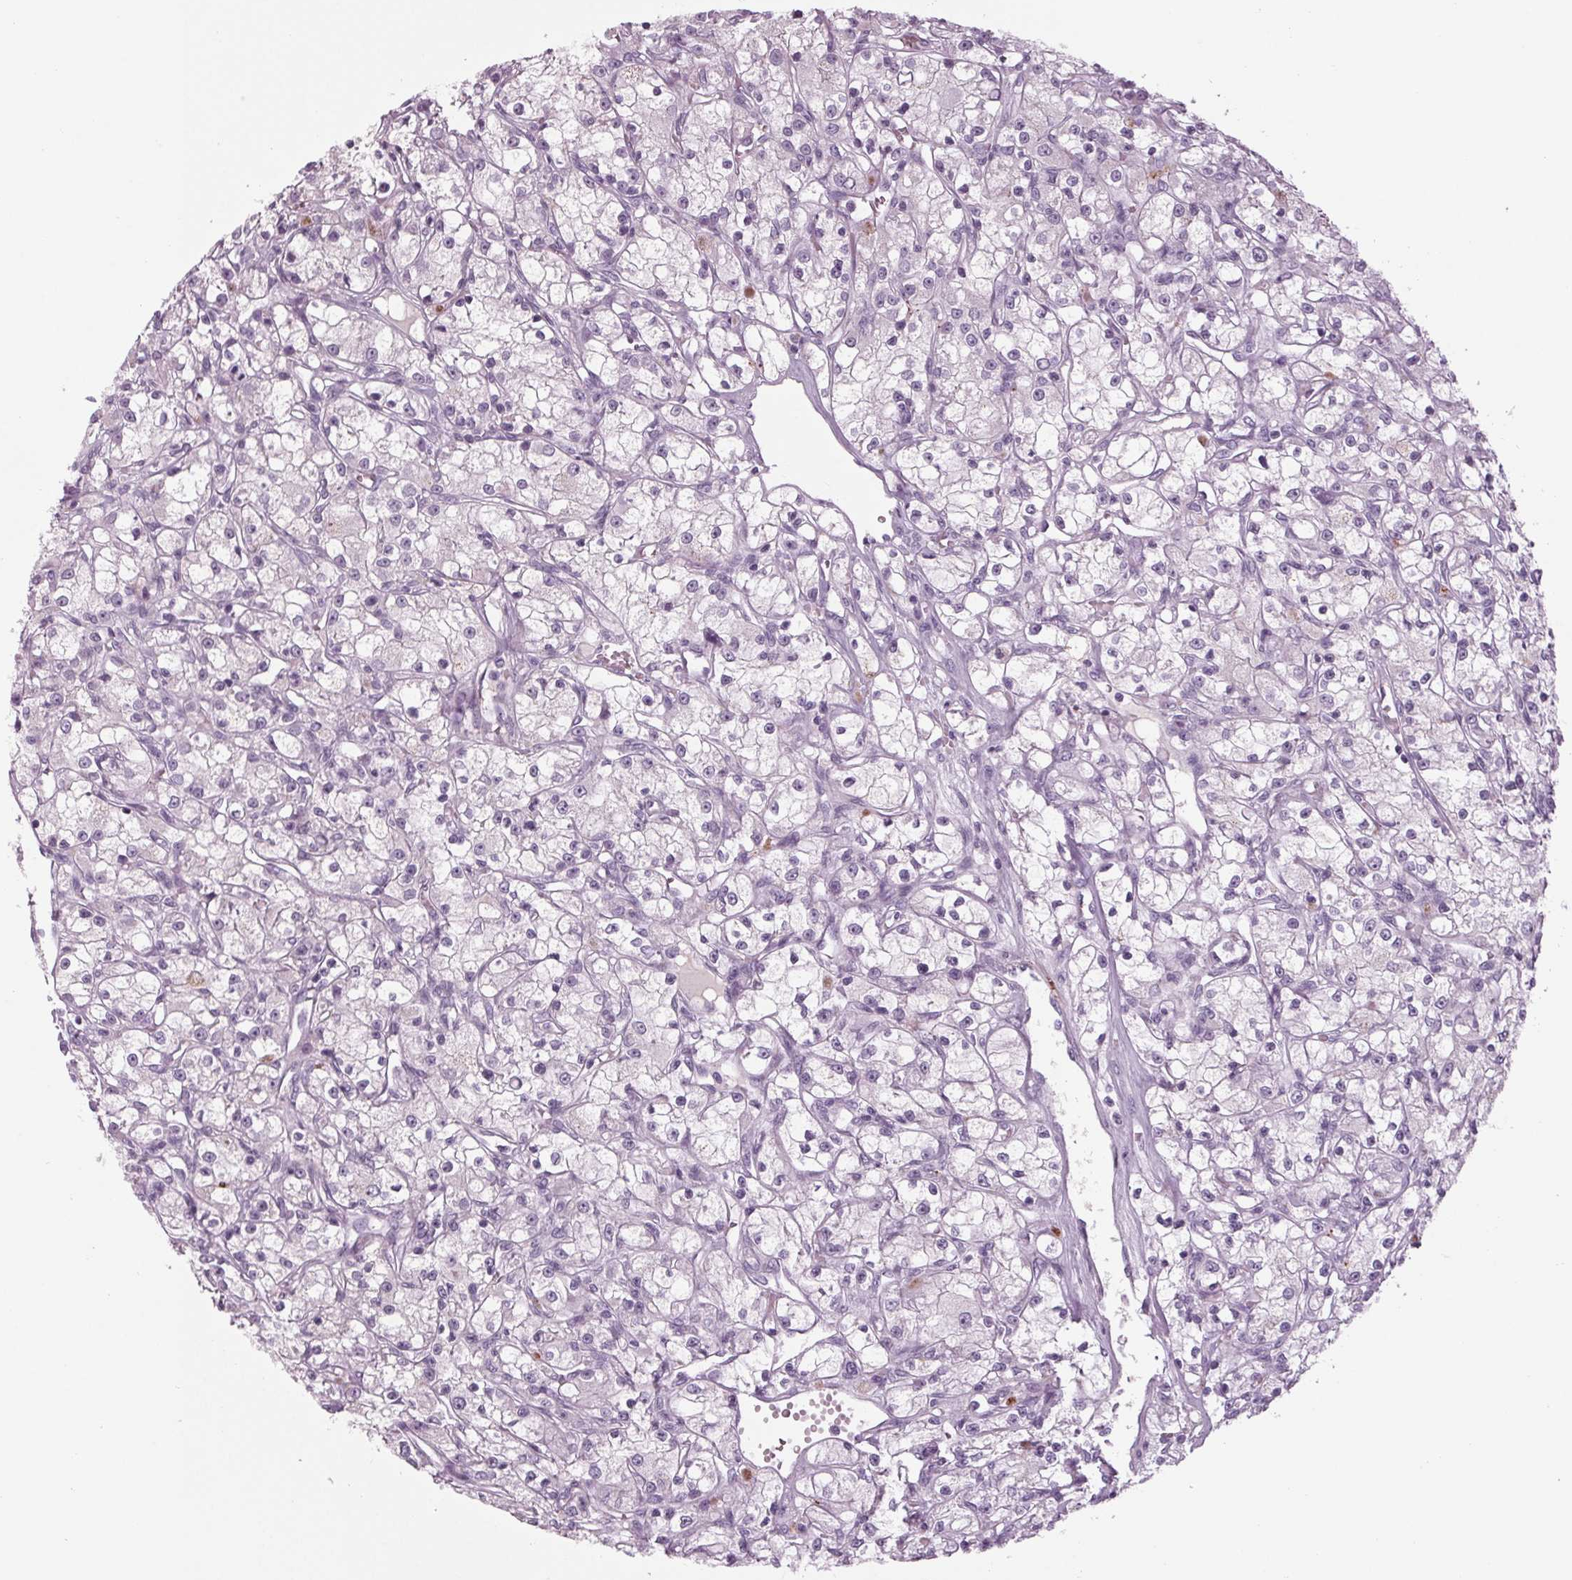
{"staining": {"intensity": "negative", "quantity": "none", "location": "none"}, "tissue": "renal cancer", "cell_type": "Tumor cells", "image_type": "cancer", "snomed": [{"axis": "morphology", "description": "Adenocarcinoma, NOS"}, {"axis": "topography", "description": "Kidney"}], "caption": "High power microscopy photomicrograph of an immunohistochemistry (IHC) photomicrograph of renal cancer (adenocarcinoma), revealing no significant staining in tumor cells.", "gene": "CYP3A43", "patient": {"sex": "female", "age": 59}}